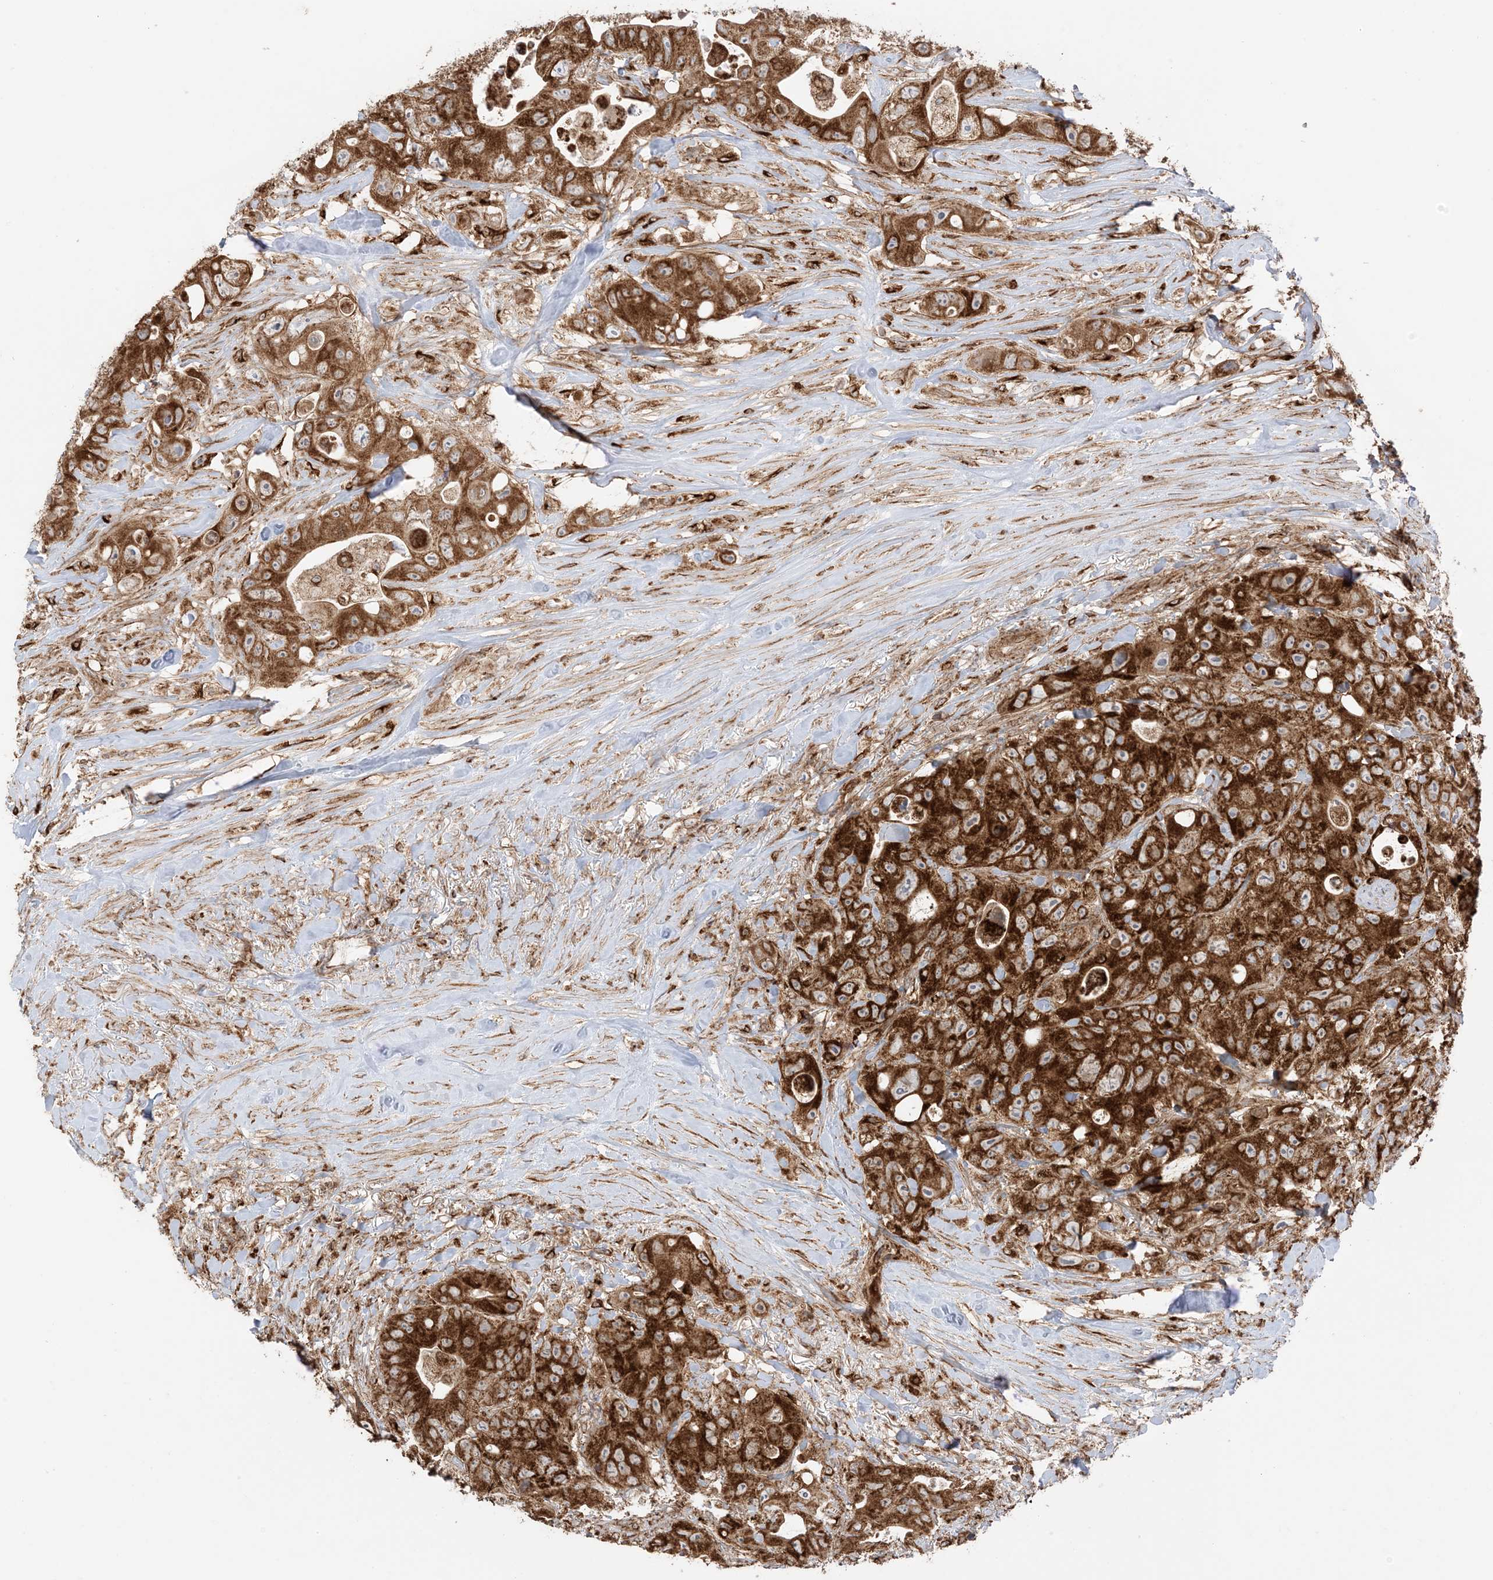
{"staining": {"intensity": "strong", "quantity": ">75%", "location": "cytoplasmic/membranous"}, "tissue": "colorectal cancer", "cell_type": "Tumor cells", "image_type": "cancer", "snomed": [{"axis": "morphology", "description": "Adenocarcinoma, NOS"}, {"axis": "topography", "description": "Colon"}], "caption": "Immunohistochemical staining of colorectal cancer (adenocarcinoma) shows strong cytoplasmic/membranous protein staining in approximately >75% of tumor cells. (Brightfield microscopy of DAB IHC at high magnification).", "gene": "N4BP3", "patient": {"sex": "female", "age": 46}}